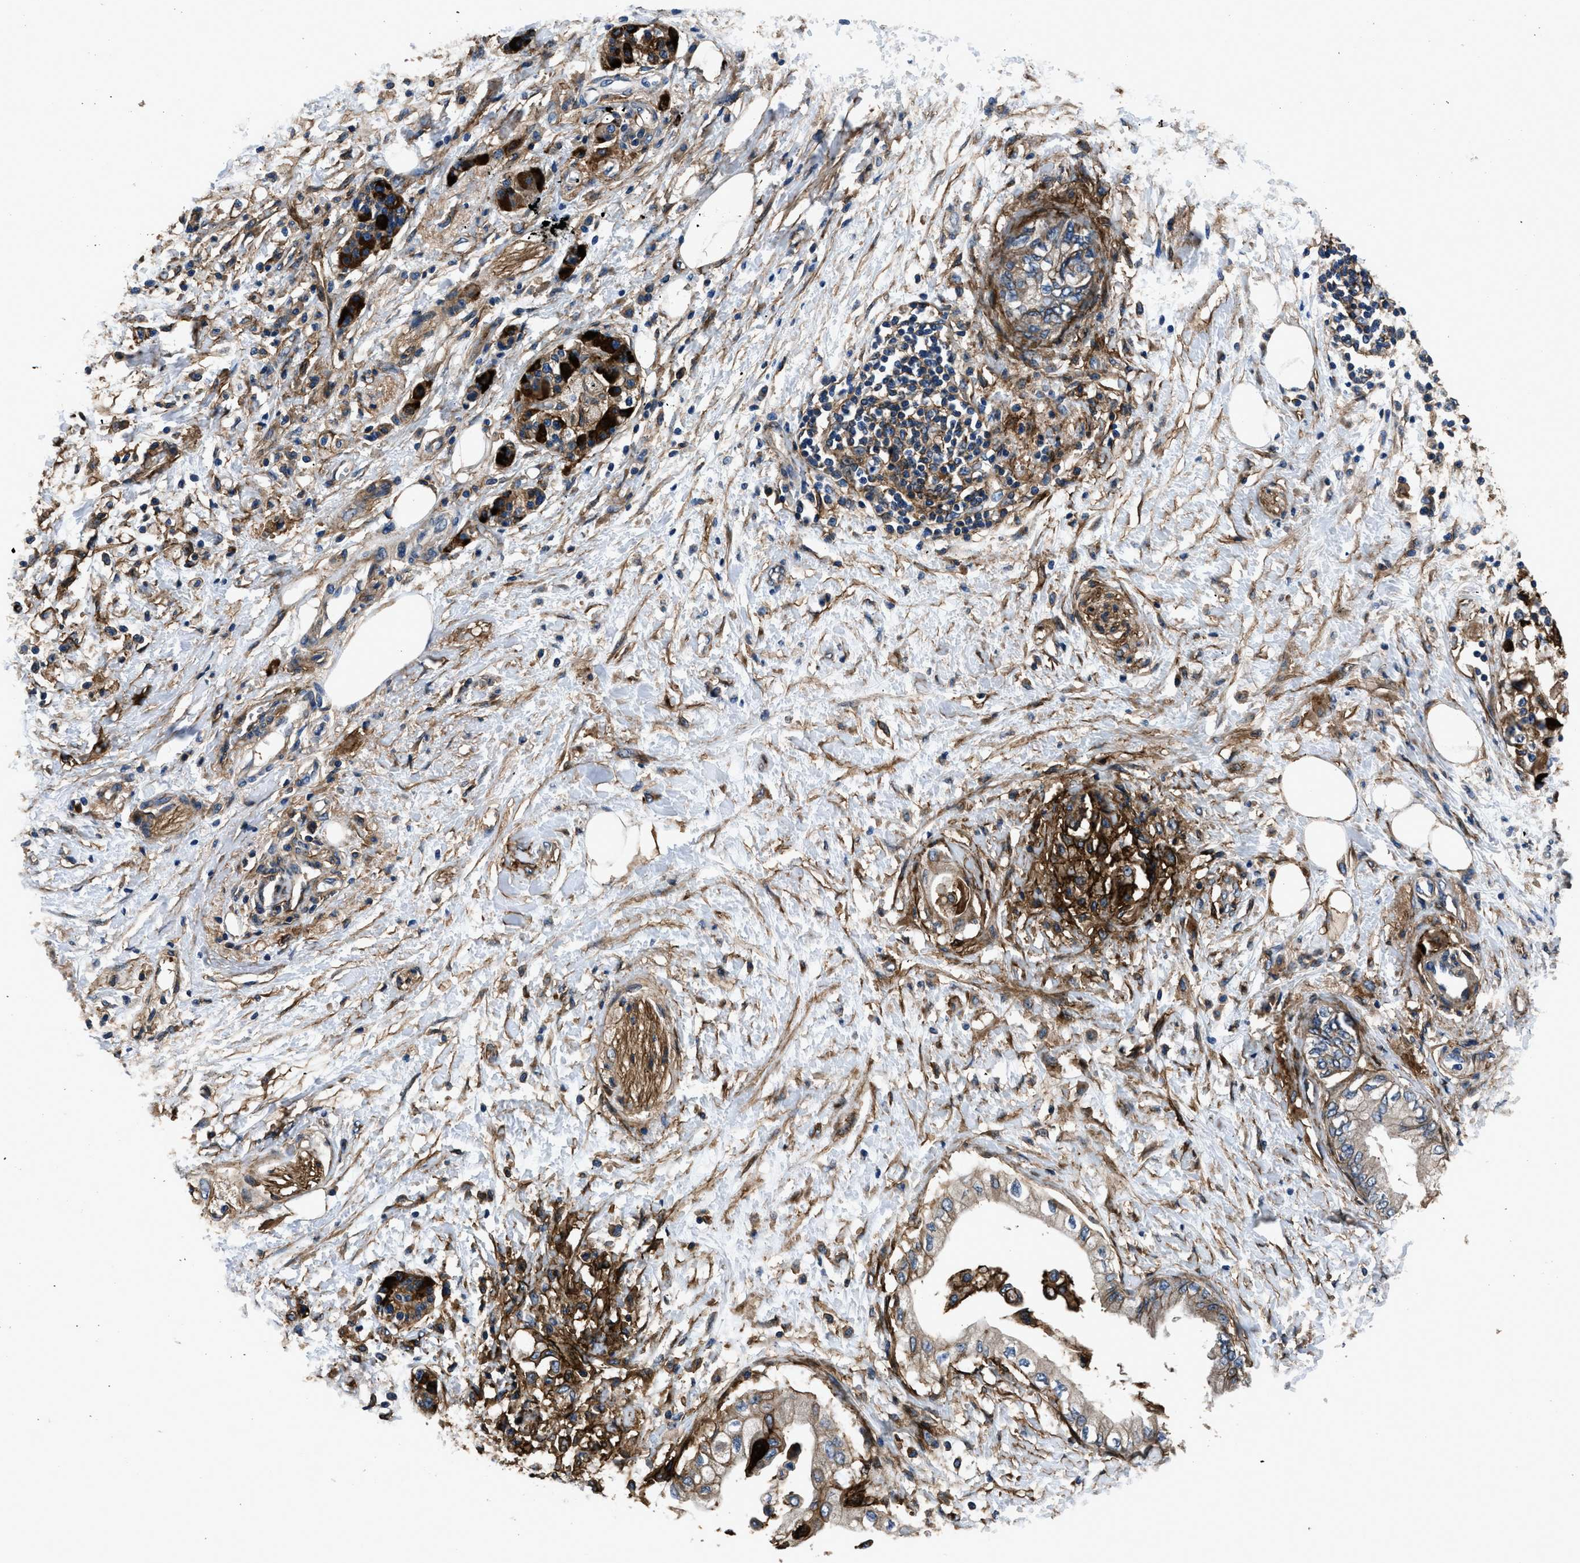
{"staining": {"intensity": "weak", "quantity": ">75%", "location": "cytoplasmic/membranous"}, "tissue": "pancreatic cancer", "cell_type": "Tumor cells", "image_type": "cancer", "snomed": [{"axis": "morphology", "description": "Normal tissue, NOS"}, {"axis": "morphology", "description": "Adenocarcinoma, NOS"}, {"axis": "topography", "description": "Pancreas"}, {"axis": "topography", "description": "Duodenum"}], "caption": "DAB immunohistochemical staining of human pancreatic cancer (adenocarcinoma) reveals weak cytoplasmic/membranous protein expression in about >75% of tumor cells.", "gene": "CD276", "patient": {"sex": "female", "age": 60}}